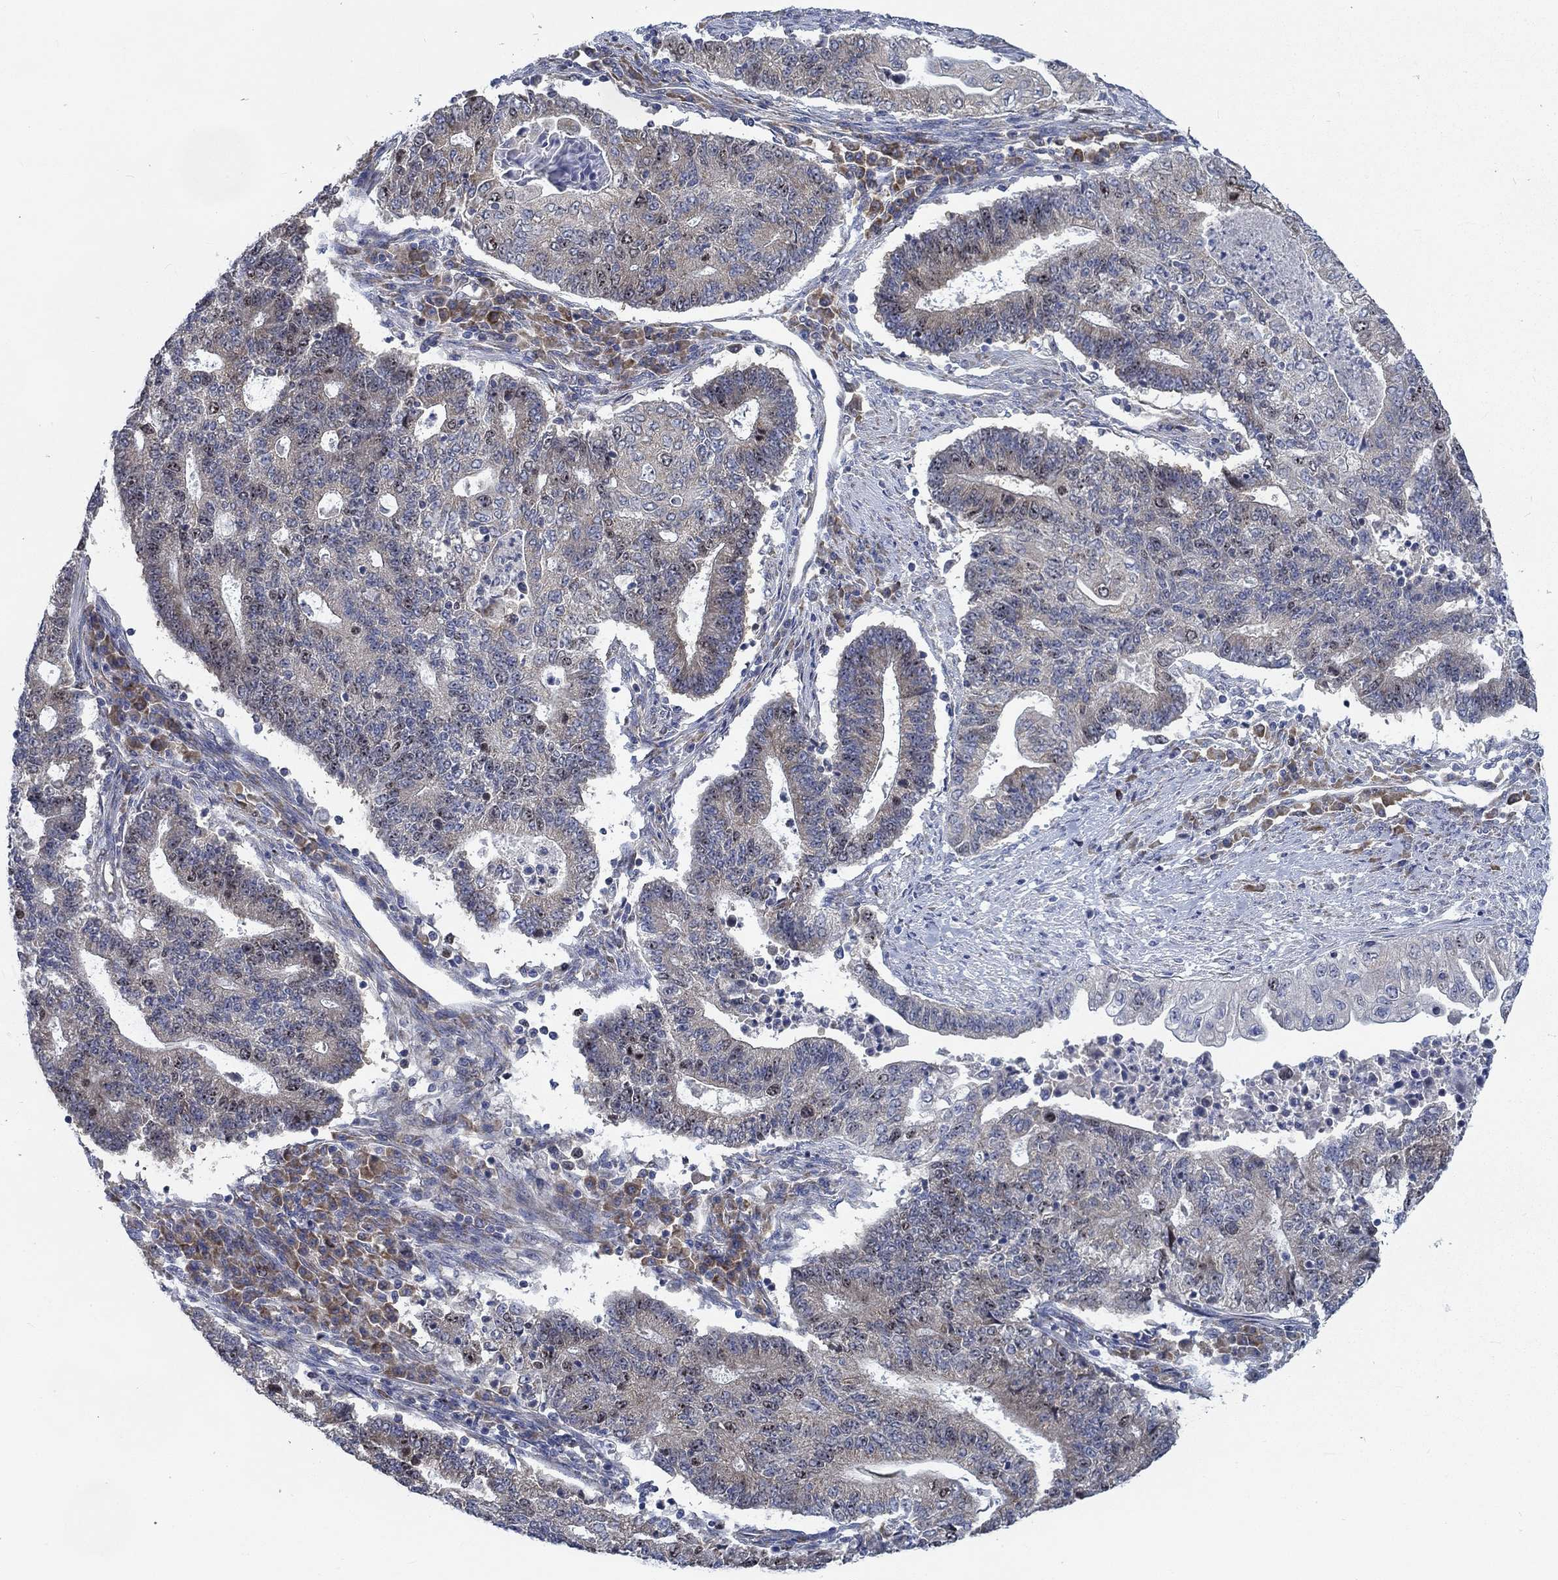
{"staining": {"intensity": "weak", "quantity": "<25%", "location": "cytoplasmic/membranous"}, "tissue": "endometrial cancer", "cell_type": "Tumor cells", "image_type": "cancer", "snomed": [{"axis": "morphology", "description": "Adenocarcinoma, NOS"}, {"axis": "topography", "description": "Uterus"}, {"axis": "topography", "description": "Endometrium"}], "caption": "Protein analysis of endometrial cancer (adenocarcinoma) displays no significant positivity in tumor cells.", "gene": "MMP24", "patient": {"sex": "female", "age": 54}}